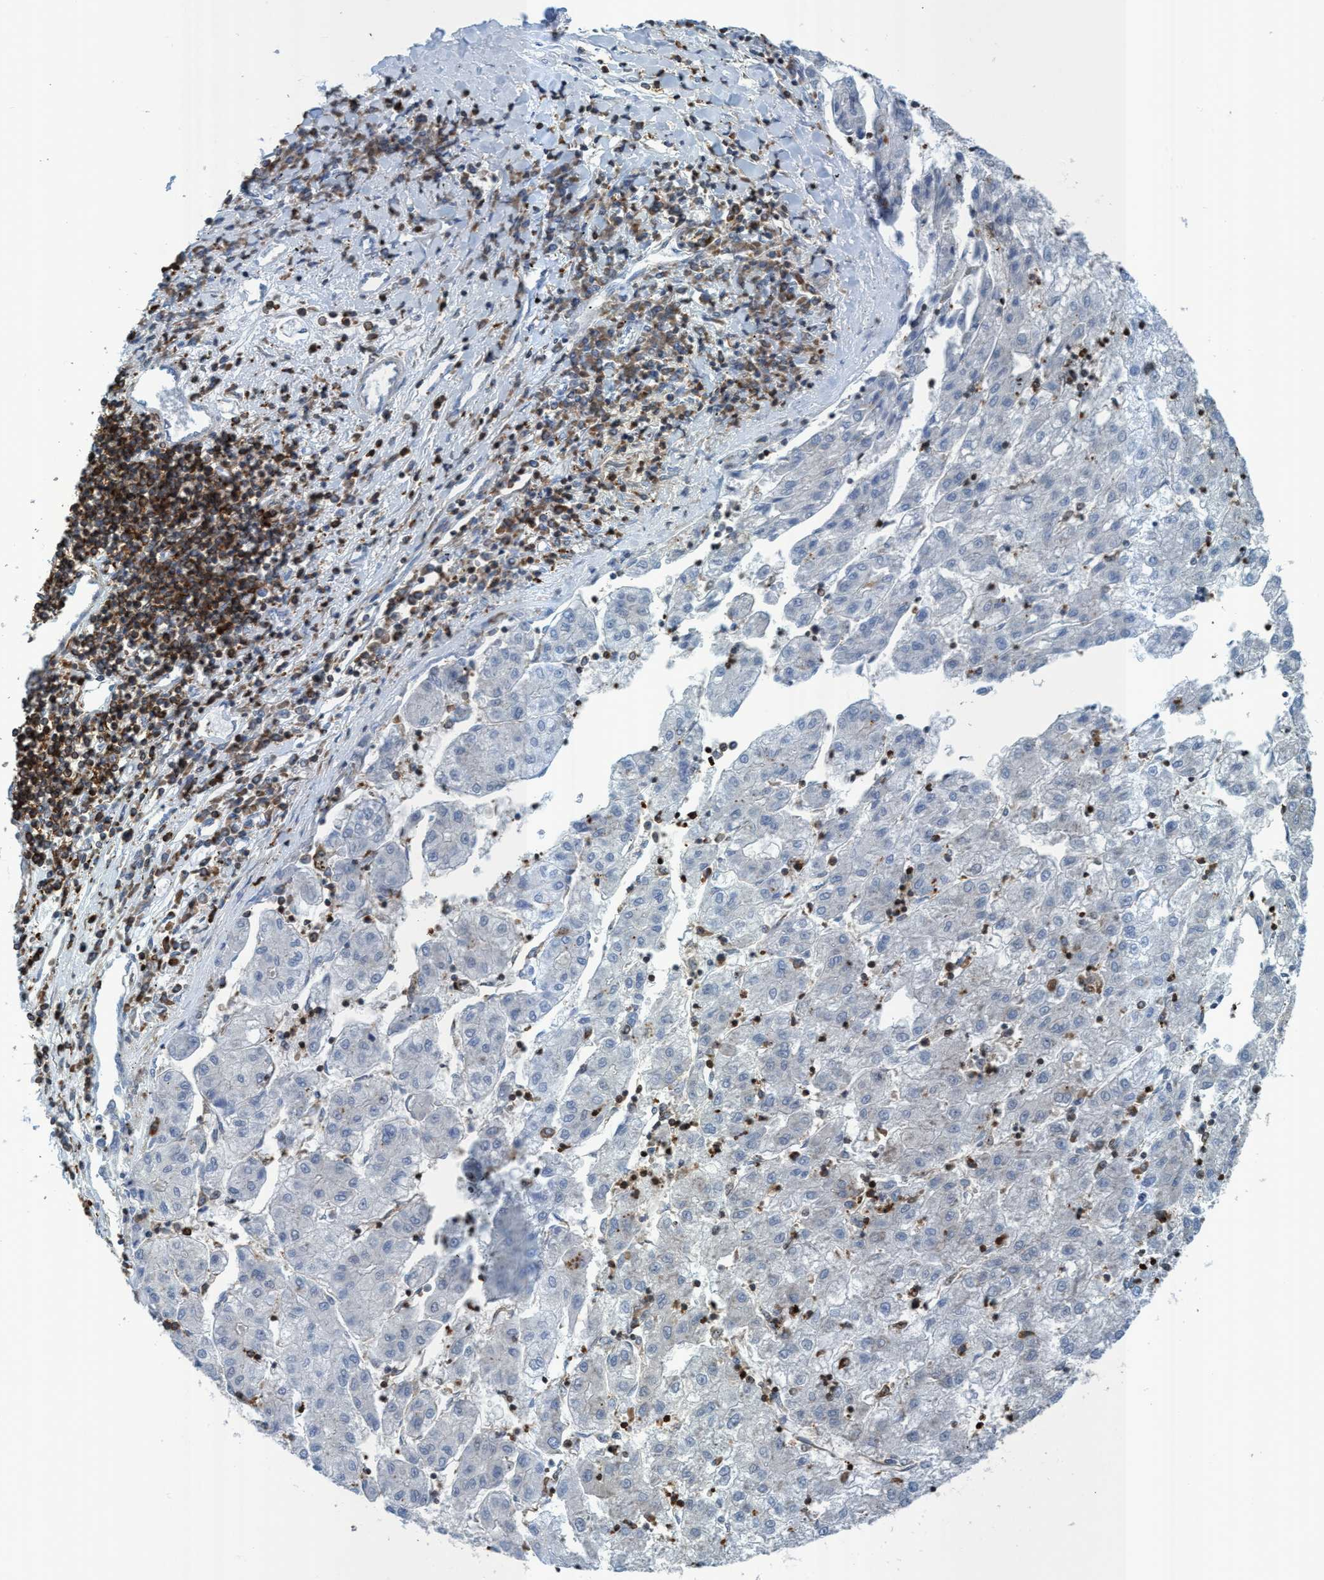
{"staining": {"intensity": "negative", "quantity": "none", "location": "none"}, "tissue": "liver cancer", "cell_type": "Tumor cells", "image_type": "cancer", "snomed": [{"axis": "morphology", "description": "Carcinoma, Hepatocellular, NOS"}, {"axis": "topography", "description": "Liver"}], "caption": "The histopathology image demonstrates no significant staining in tumor cells of liver hepatocellular carcinoma.", "gene": "EZR", "patient": {"sex": "male", "age": 72}}